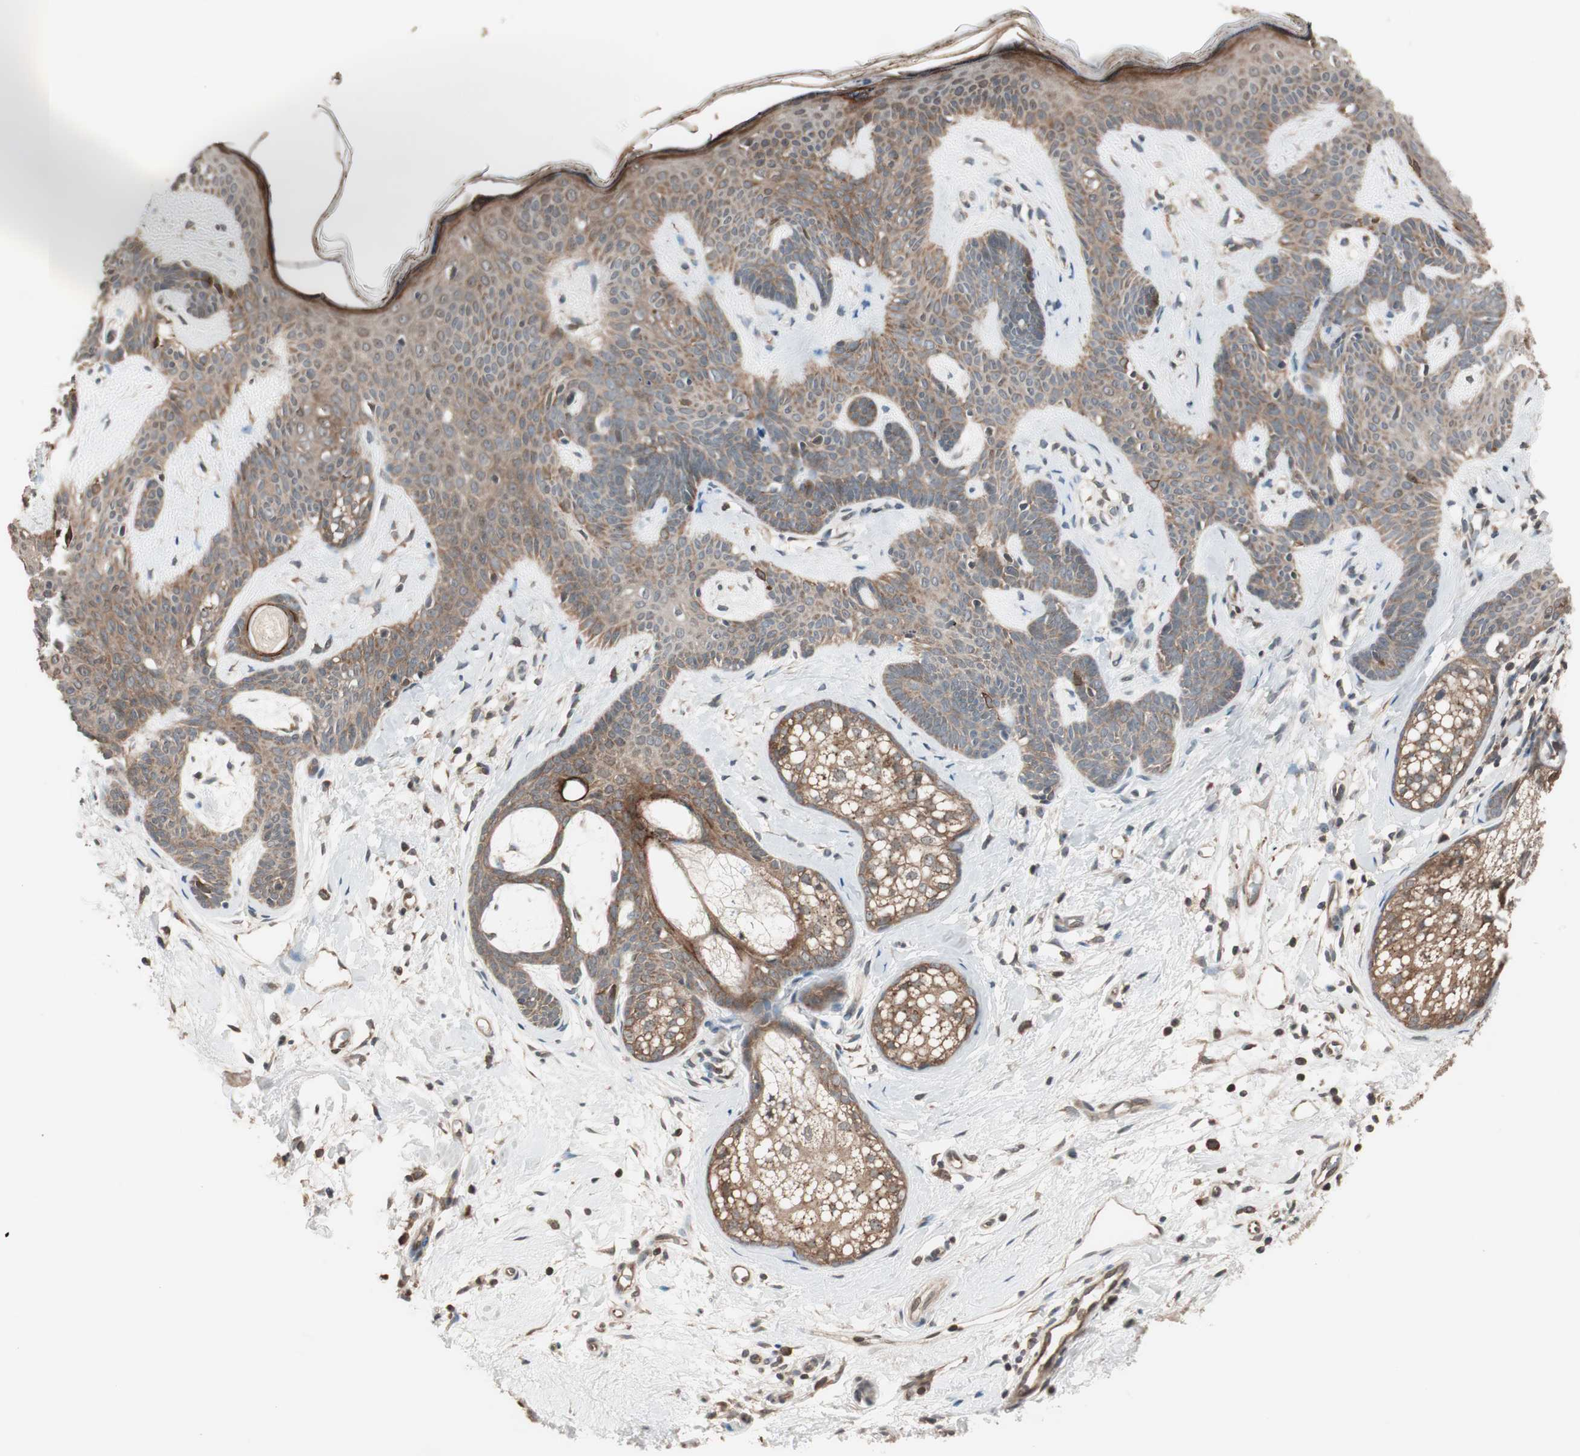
{"staining": {"intensity": "weak", "quantity": "25%-75%", "location": "cytoplasmic/membranous"}, "tissue": "skin cancer", "cell_type": "Tumor cells", "image_type": "cancer", "snomed": [{"axis": "morphology", "description": "Developmental malformation"}, {"axis": "morphology", "description": "Basal cell carcinoma"}, {"axis": "topography", "description": "Skin"}], "caption": "Tumor cells exhibit weak cytoplasmic/membranous expression in about 25%-75% of cells in basal cell carcinoma (skin).", "gene": "FBXO5", "patient": {"sex": "female", "age": 62}}